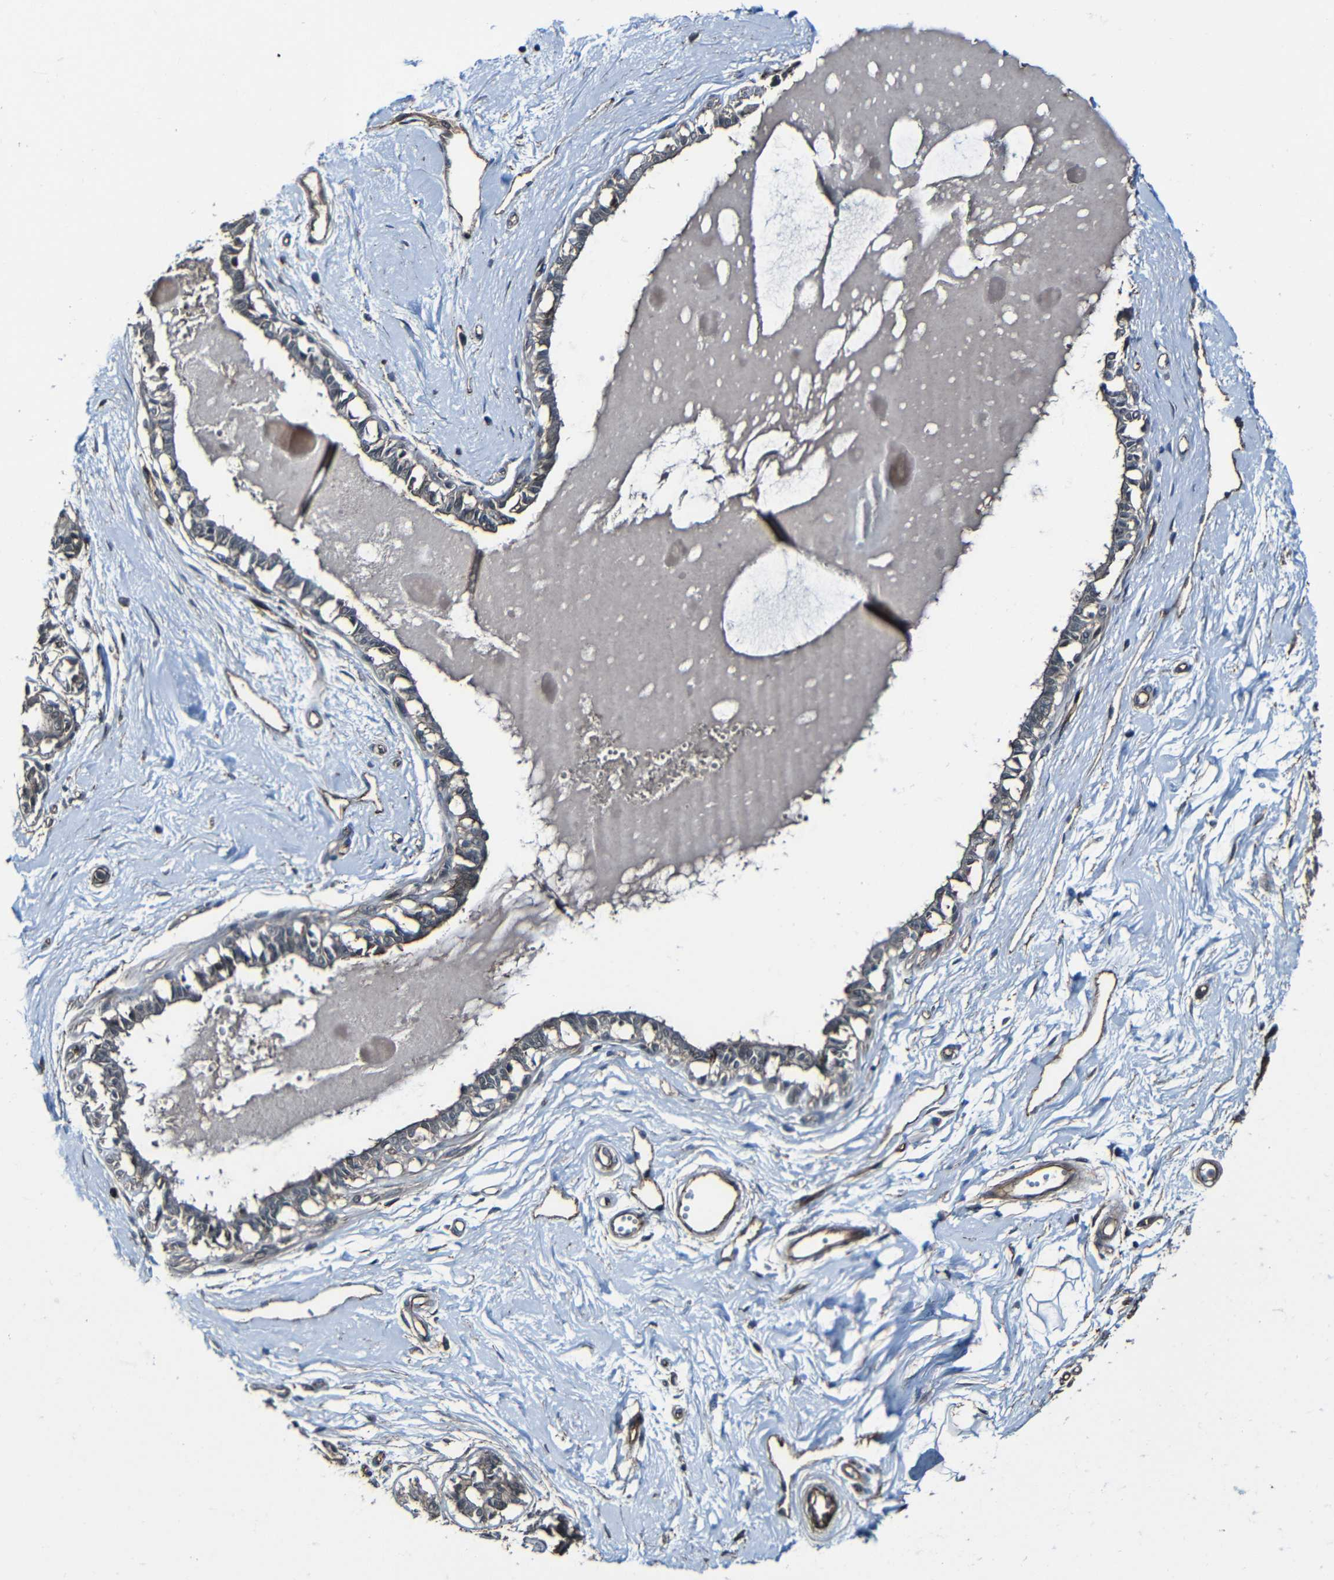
{"staining": {"intensity": "negative", "quantity": "none", "location": "none"}, "tissue": "breast", "cell_type": "Adipocytes", "image_type": "normal", "snomed": [{"axis": "morphology", "description": "Normal tissue, NOS"}, {"axis": "topography", "description": "Breast"}], "caption": "Normal breast was stained to show a protein in brown. There is no significant expression in adipocytes.", "gene": "LGR5", "patient": {"sex": "female", "age": 45}}